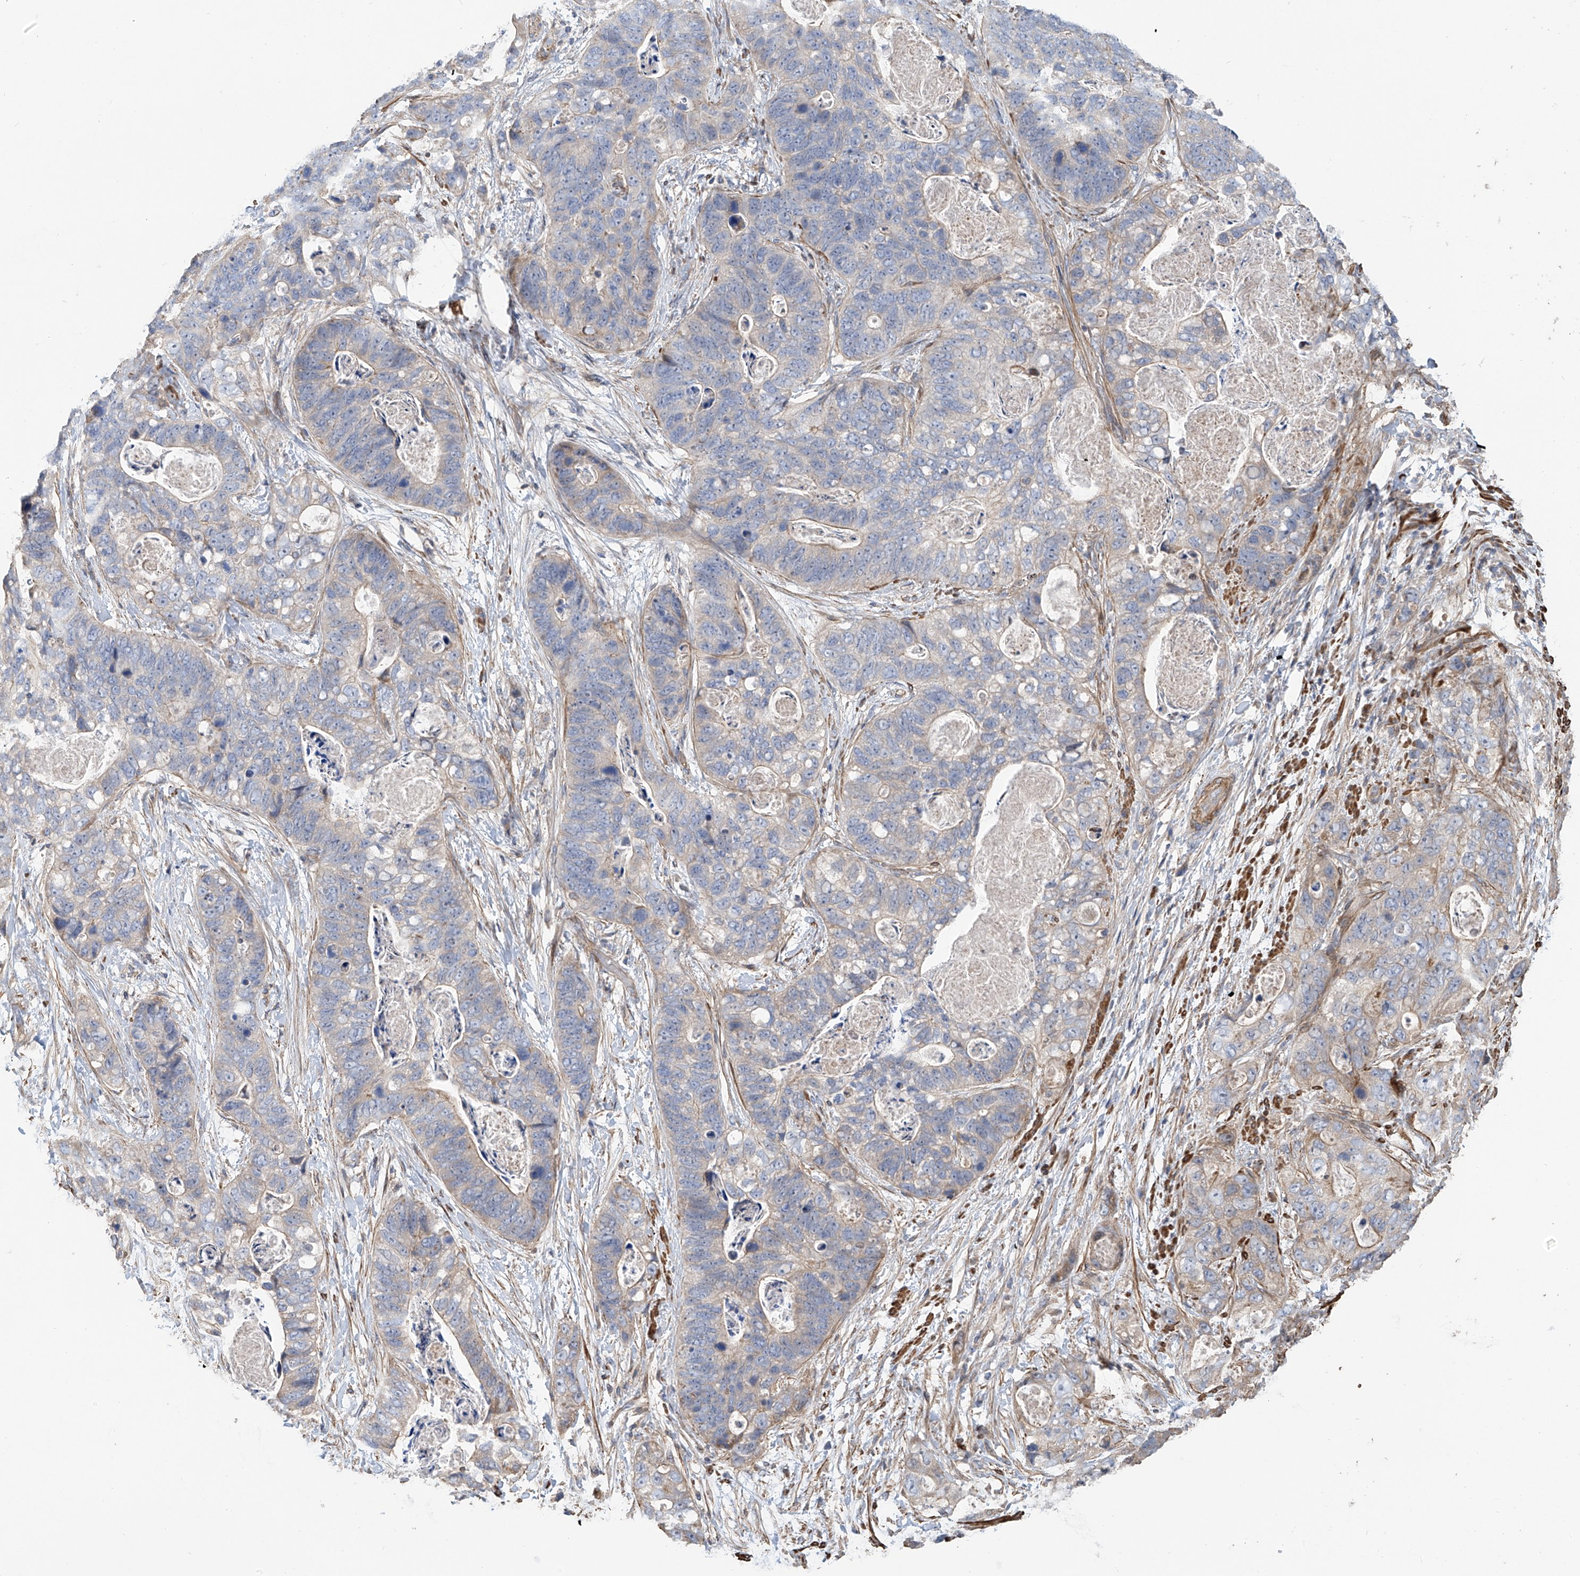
{"staining": {"intensity": "weak", "quantity": "<25%", "location": "cytoplasmic/membranous"}, "tissue": "stomach cancer", "cell_type": "Tumor cells", "image_type": "cancer", "snomed": [{"axis": "morphology", "description": "Adenocarcinoma, NOS"}, {"axis": "topography", "description": "Stomach"}], "caption": "This is an IHC micrograph of stomach cancer. There is no positivity in tumor cells.", "gene": "SLC43A3", "patient": {"sex": "female", "age": 89}}